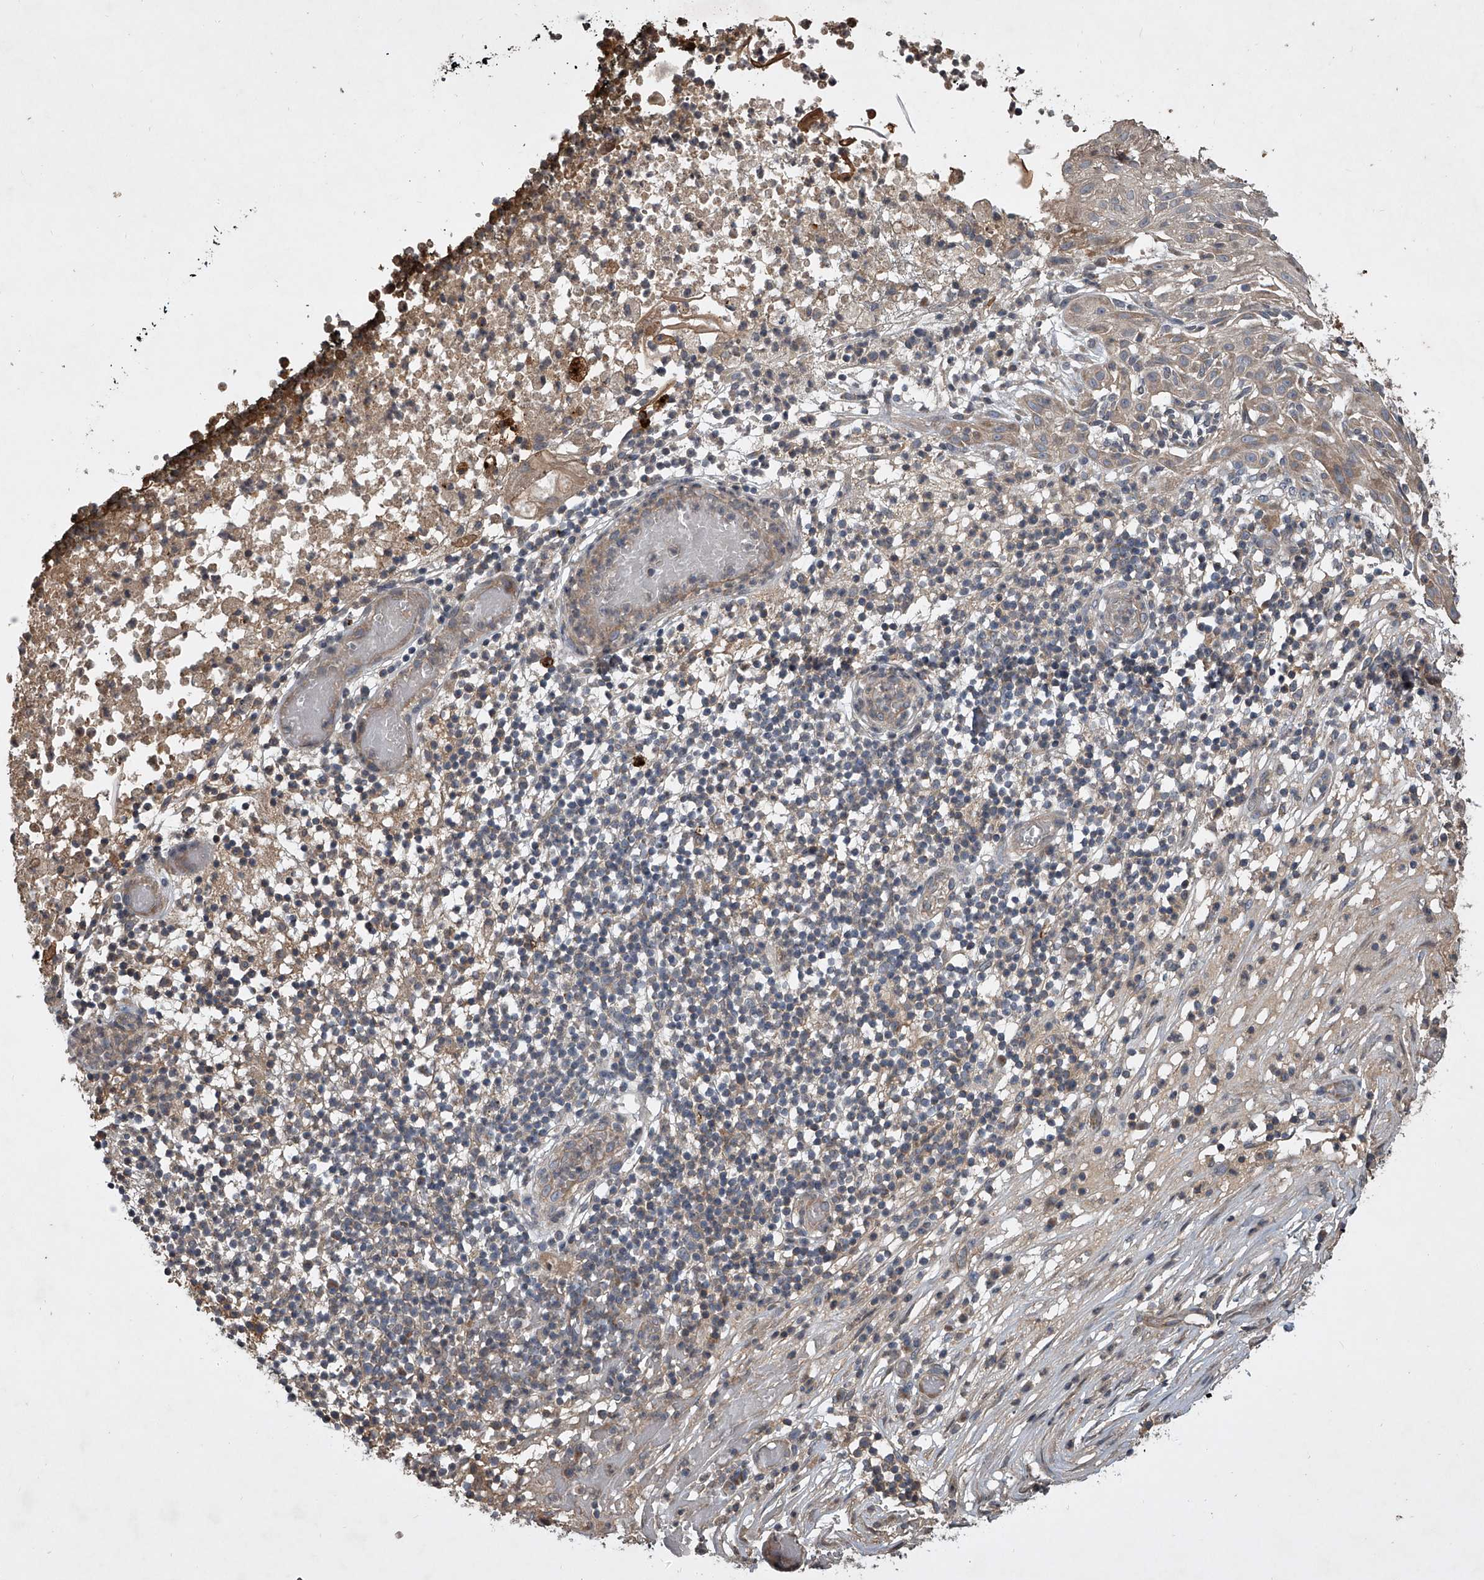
{"staining": {"intensity": "moderate", "quantity": "25%-75%", "location": "cytoplasmic/membranous"}, "tissue": "skin cancer", "cell_type": "Tumor cells", "image_type": "cancer", "snomed": [{"axis": "morphology", "description": "Normal tissue, NOS"}, {"axis": "morphology", "description": "Basal cell carcinoma"}, {"axis": "topography", "description": "Skin"}], "caption": "Protein staining of skin cancer (basal cell carcinoma) tissue demonstrates moderate cytoplasmic/membranous positivity in about 25%-75% of tumor cells.", "gene": "NFS1", "patient": {"sex": "male", "age": 64}}